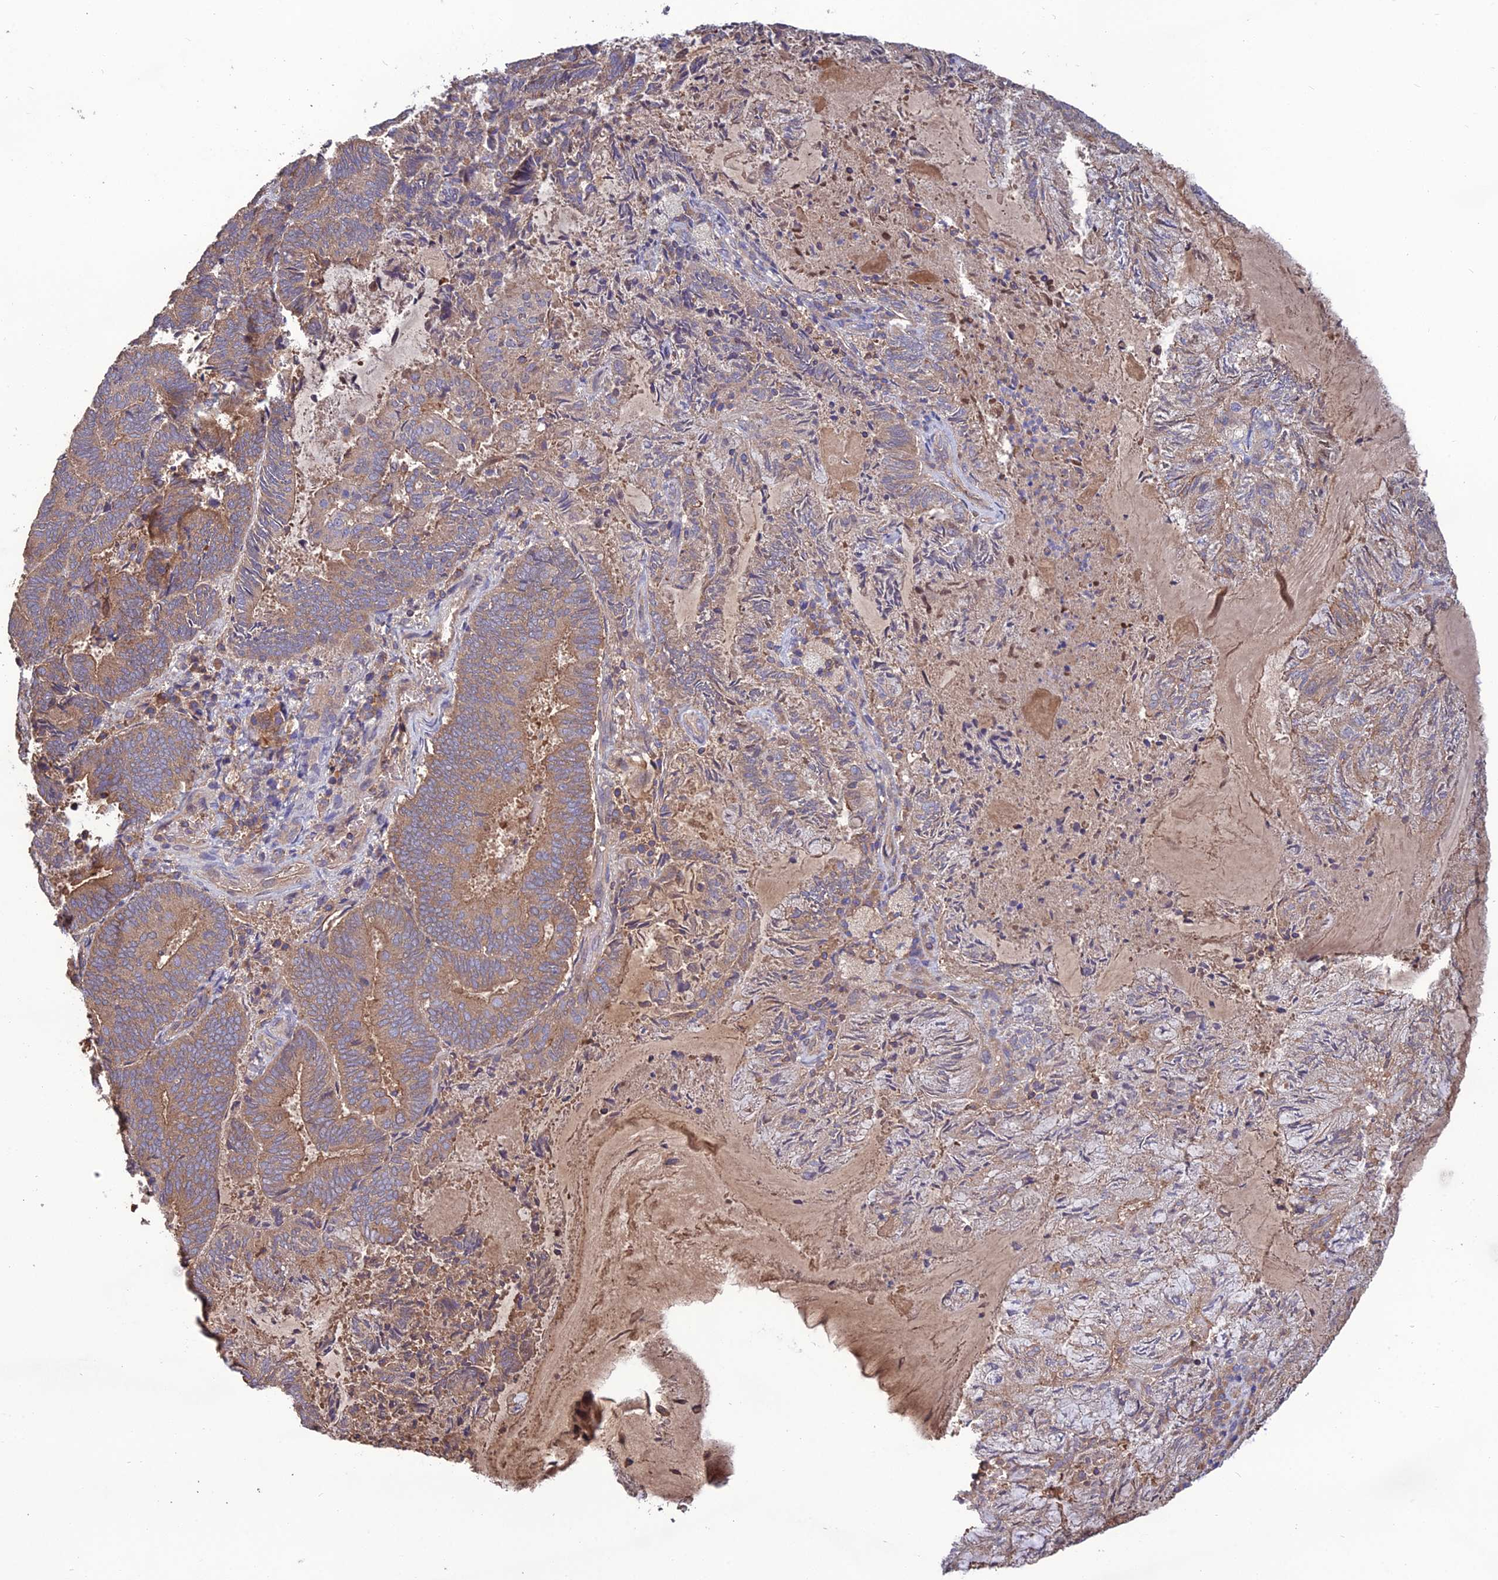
{"staining": {"intensity": "moderate", "quantity": "<25%", "location": "cytoplasmic/membranous"}, "tissue": "endometrial cancer", "cell_type": "Tumor cells", "image_type": "cancer", "snomed": [{"axis": "morphology", "description": "Adenocarcinoma, NOS"}, {"axis": "topography", "description": "Endometrium"}], "caption": "Immunohistochemical staining of endometrial cancer (adenocarcinoma) displays low levels of moderate cytoplasmic/membranous positivity in approximately <25% of tumor cells.", "gene": "GALR2", "patient": {"sex": "female", "age": 80}}